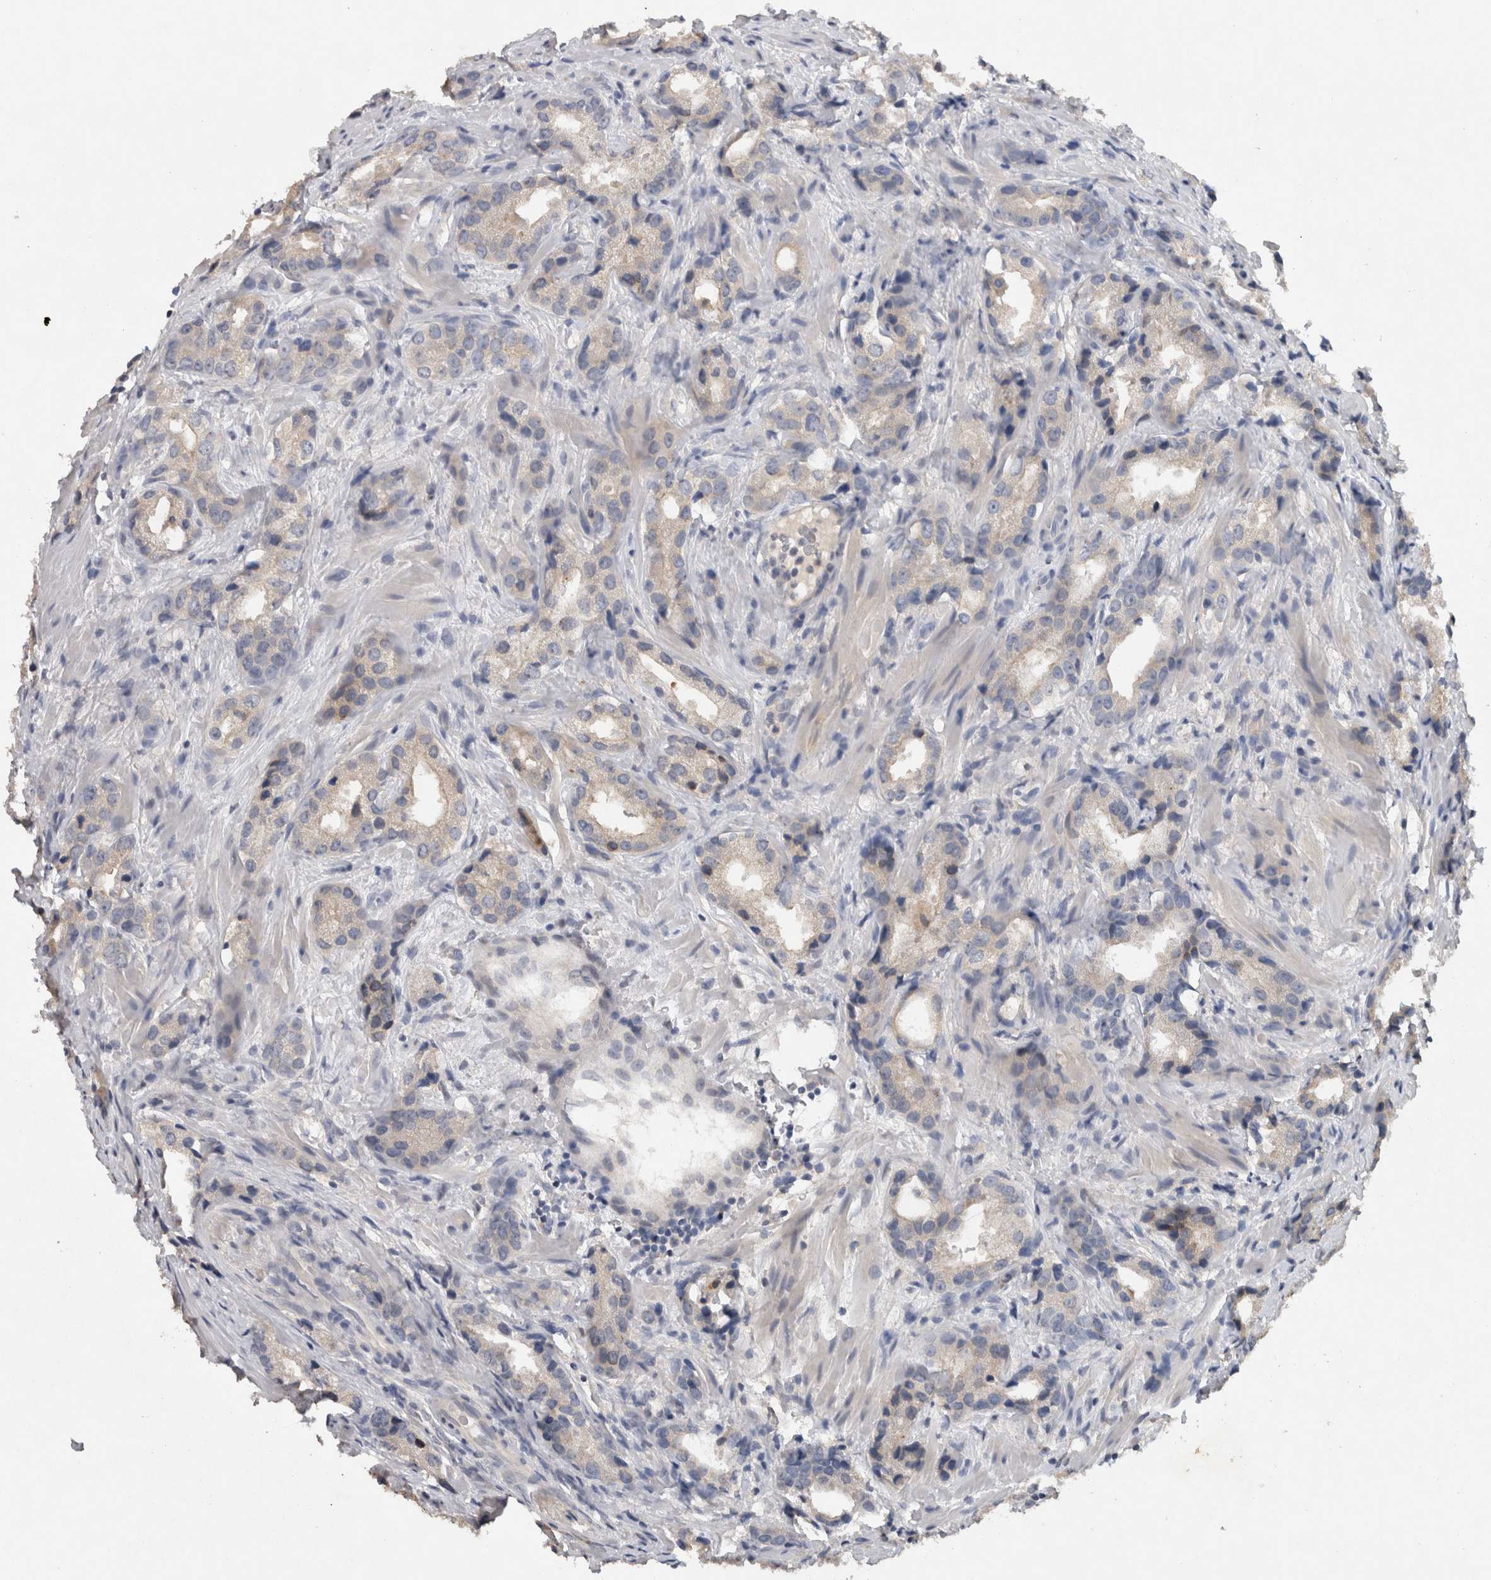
{"staining": {"intensity": "weak", "quantity": "<25%", "location": "cytoplasmic/membranous"}, "tissue": "prostate cancer", "cell_type": "Tumor cells", "image_type": "cancer", "snomed": [{"axis": "morphology", "description": "Adenocarcinoma, High grade"}, {"axis": "topography", "description": "Prostate"}], "caption": "The image demonstrates no significant staining in tumor cells of prostate cancer (adenocarcinoma (high-grade)).", "gene": "HEXD", "patient": {"sex": "male", "age": 63}}